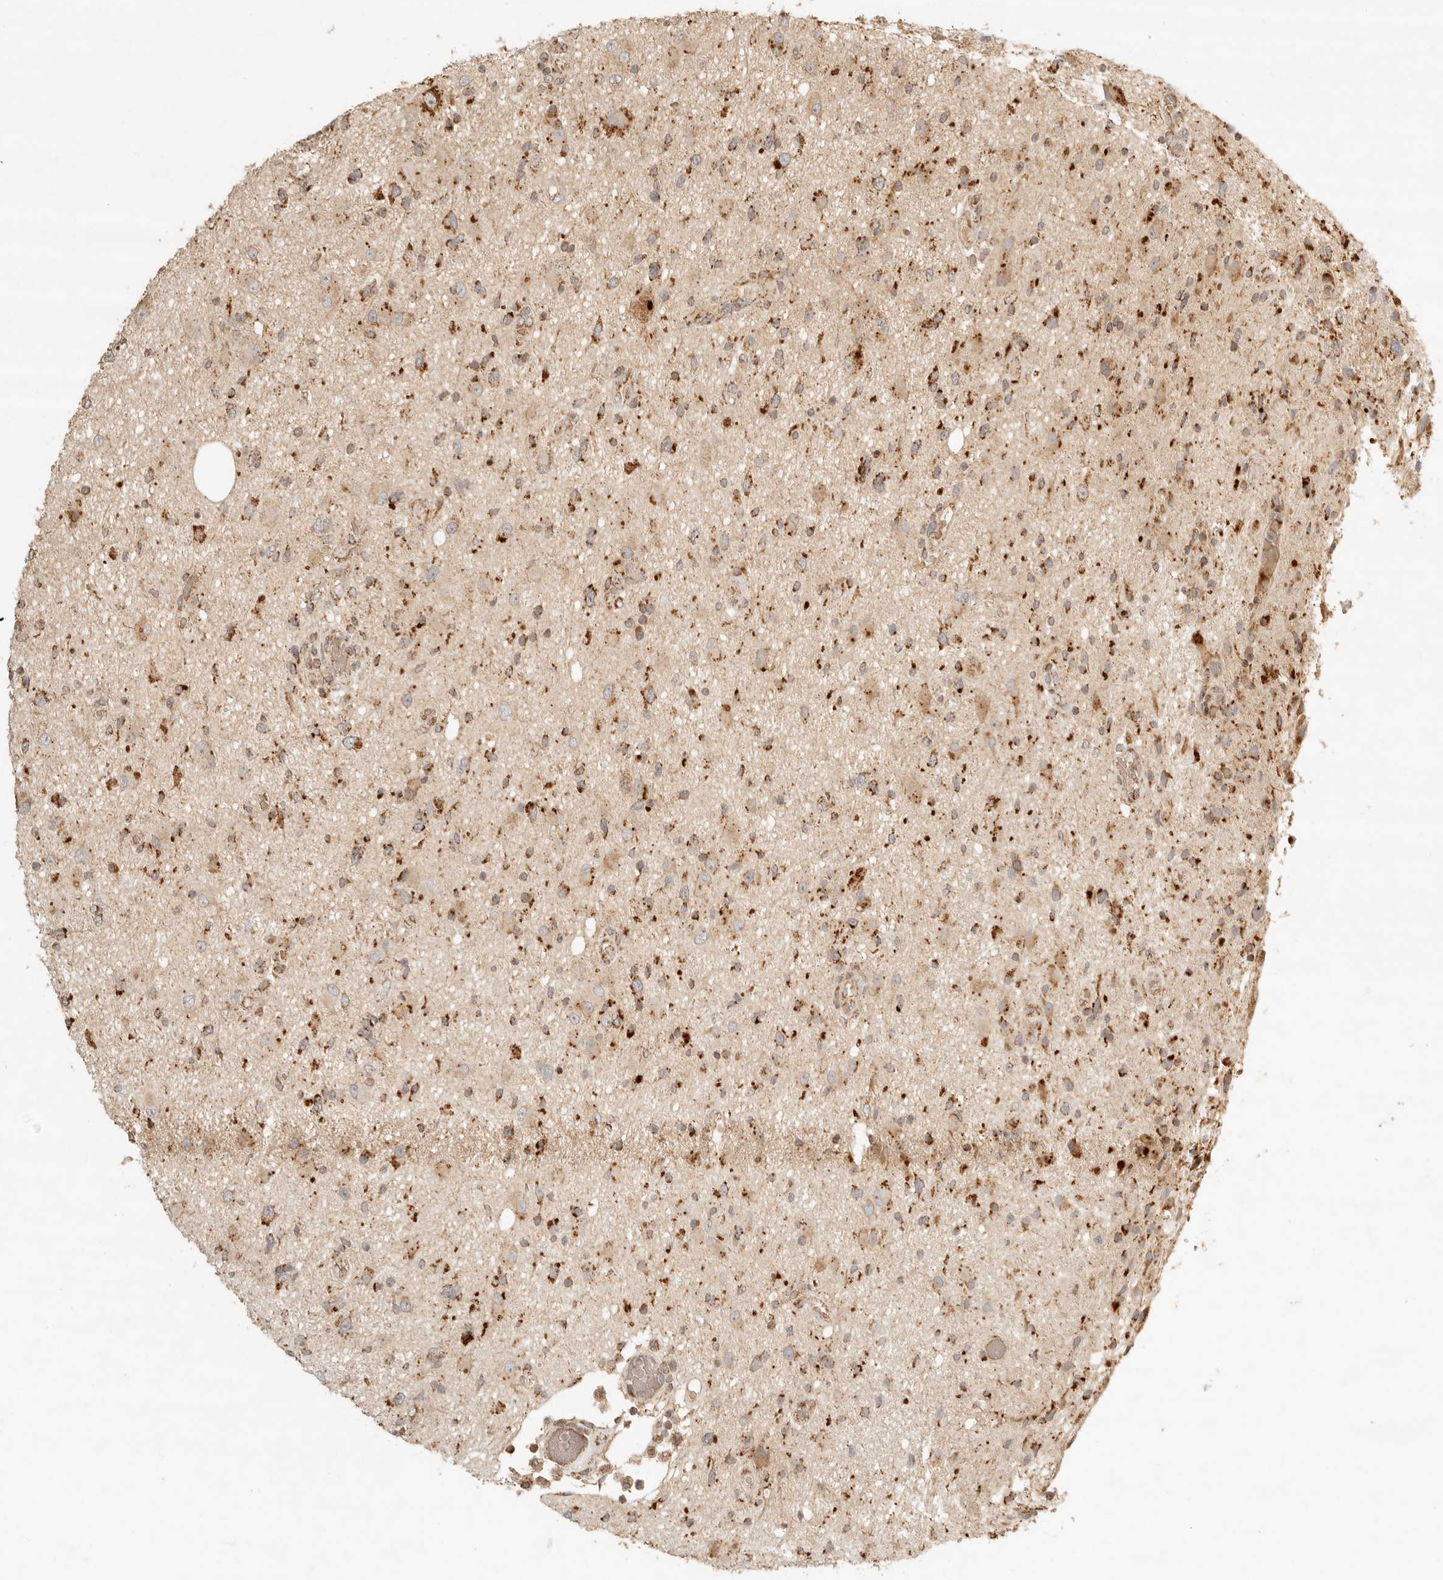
{"staining": {"intensity": "moderate", "quantity": ">75%", "location": "cytoplasmic/membranous"}, "tissue": "glioma", "cell_type": "Tumor cells", "image_type": "cancer", "snomed": [{"axis": "morphology", "description": "Glioma, malignant, High grade"}, {"axis": "topography", "description": "Brain"}], "caption": "Approximately >75% of tumor cells in human high-grade glioma (malignant) demonstrate moderate cytoplasmic/membranous protein staining as visualized by brown immunohistochemical staining.", "gene": "MRPL55", "patient": {"sex": "male", "age": 33}}